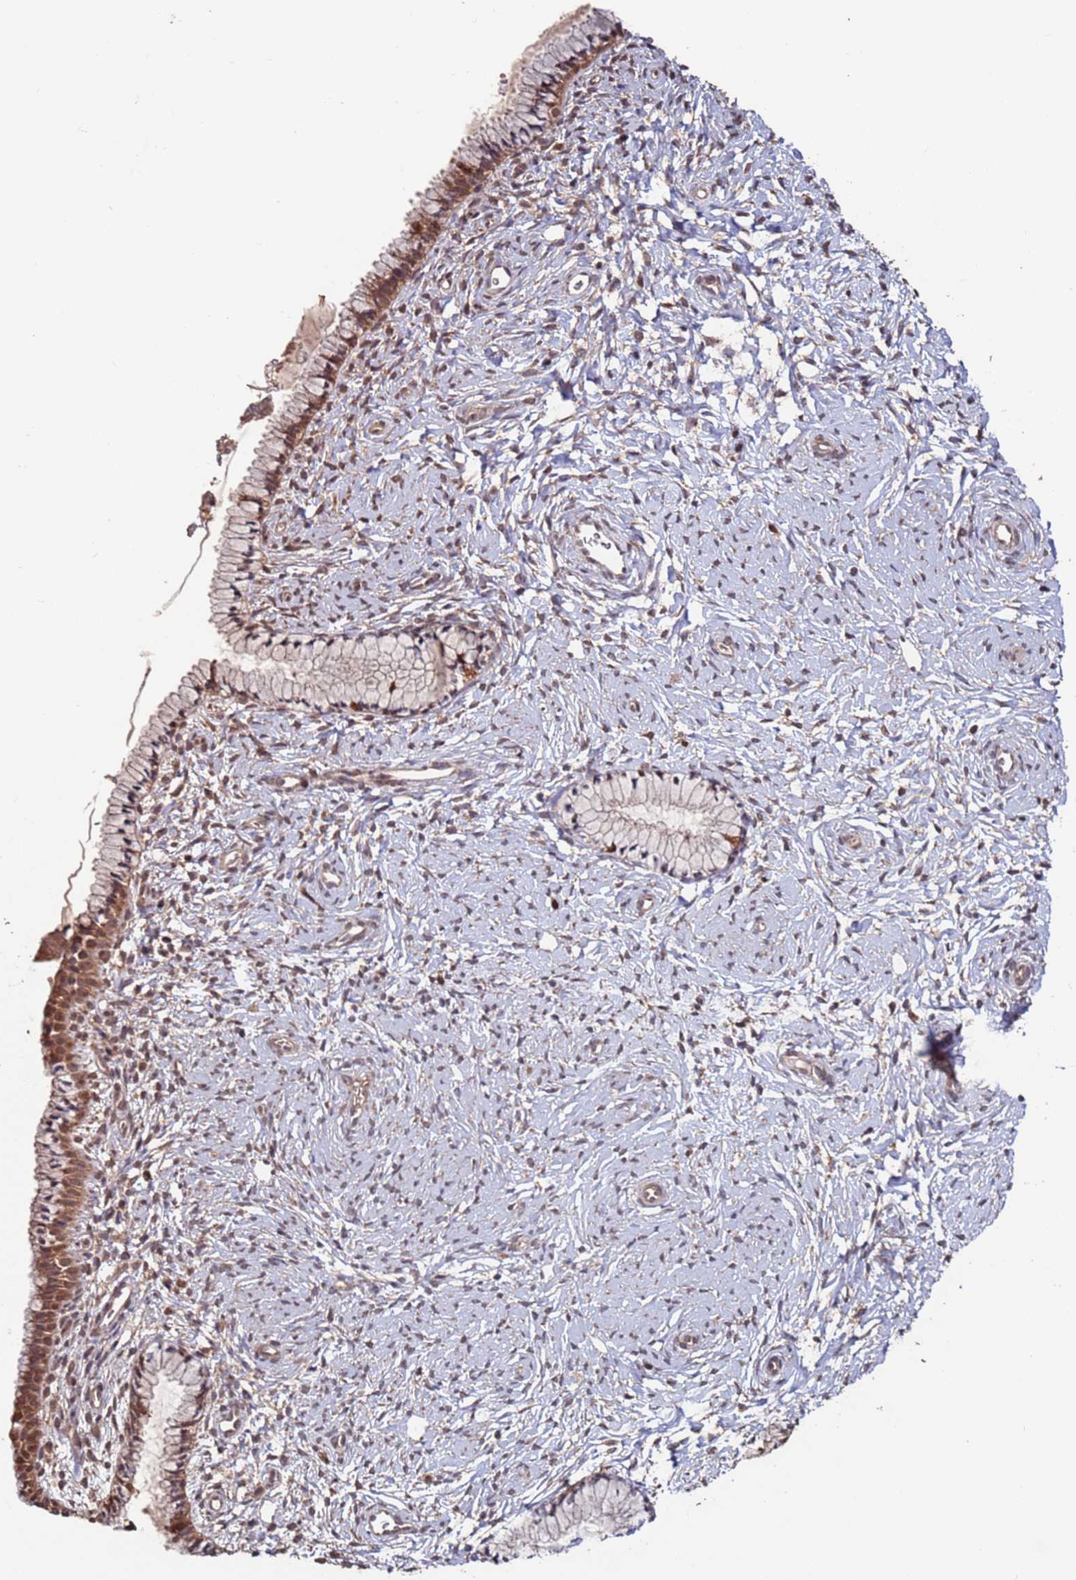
{"staining": {"intensity": "moderate", "quantity": "25%-75%", "location": "cytoplasmic/membranous,nuclear"}, "tissue": "cervix", "cell_type": "Glandular cells", "image_type": "normal", "snomed": [{"axis": "morphology", "description": "Normal tissue, NOS"}, {"axis": "topography", "description": "Cervix"}], "caption": "A brown stain shows moderate cytoplasmic/membranous,nuclear staining of a protein in glandular cells of unremarkable human cervix.", "gene": "PRR7", "patient": {"sex": "female", "age": 33}}